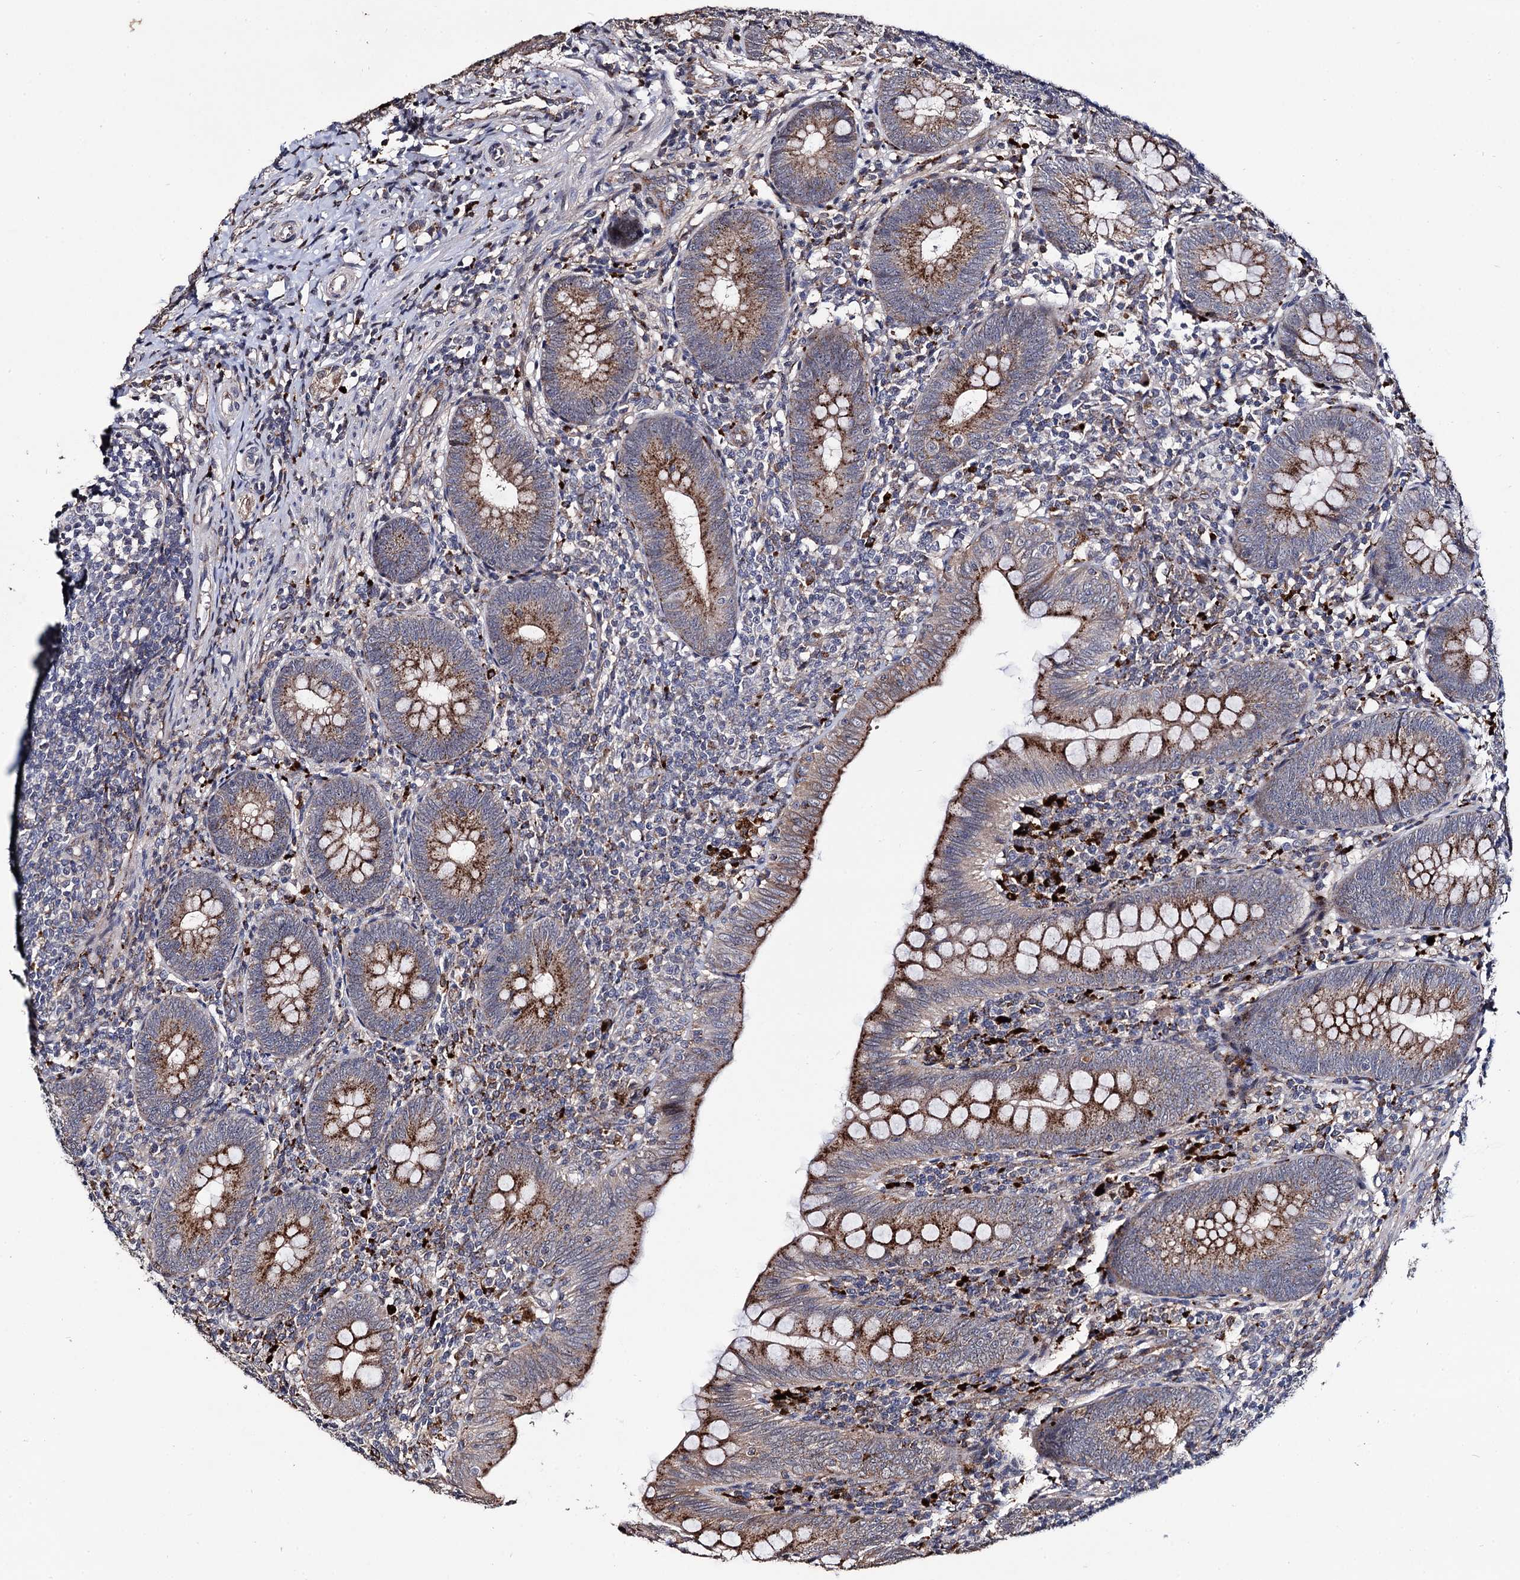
{"staining": {"intensity": "moderate", "quantity": ">75%", "location": "cytoplasmic/membranous"}, "tissue": "appendix", "cell_type": "Glandular cells", "image_type": "normal", "snomed": [{"axis": "morphology", "description": "Normal tissue, NOS"}, {"axis": "topography", "description": "Appendix"}], "caption": "Brown immunohistochemical staining in normal appendix displays moderate cytoplasmic/membranous positivity in approximately >75% of glandular cells. Nuclei are stained in blue.", "gene": "MICAL2", "patient": {"sex": "male", "age": 14}}